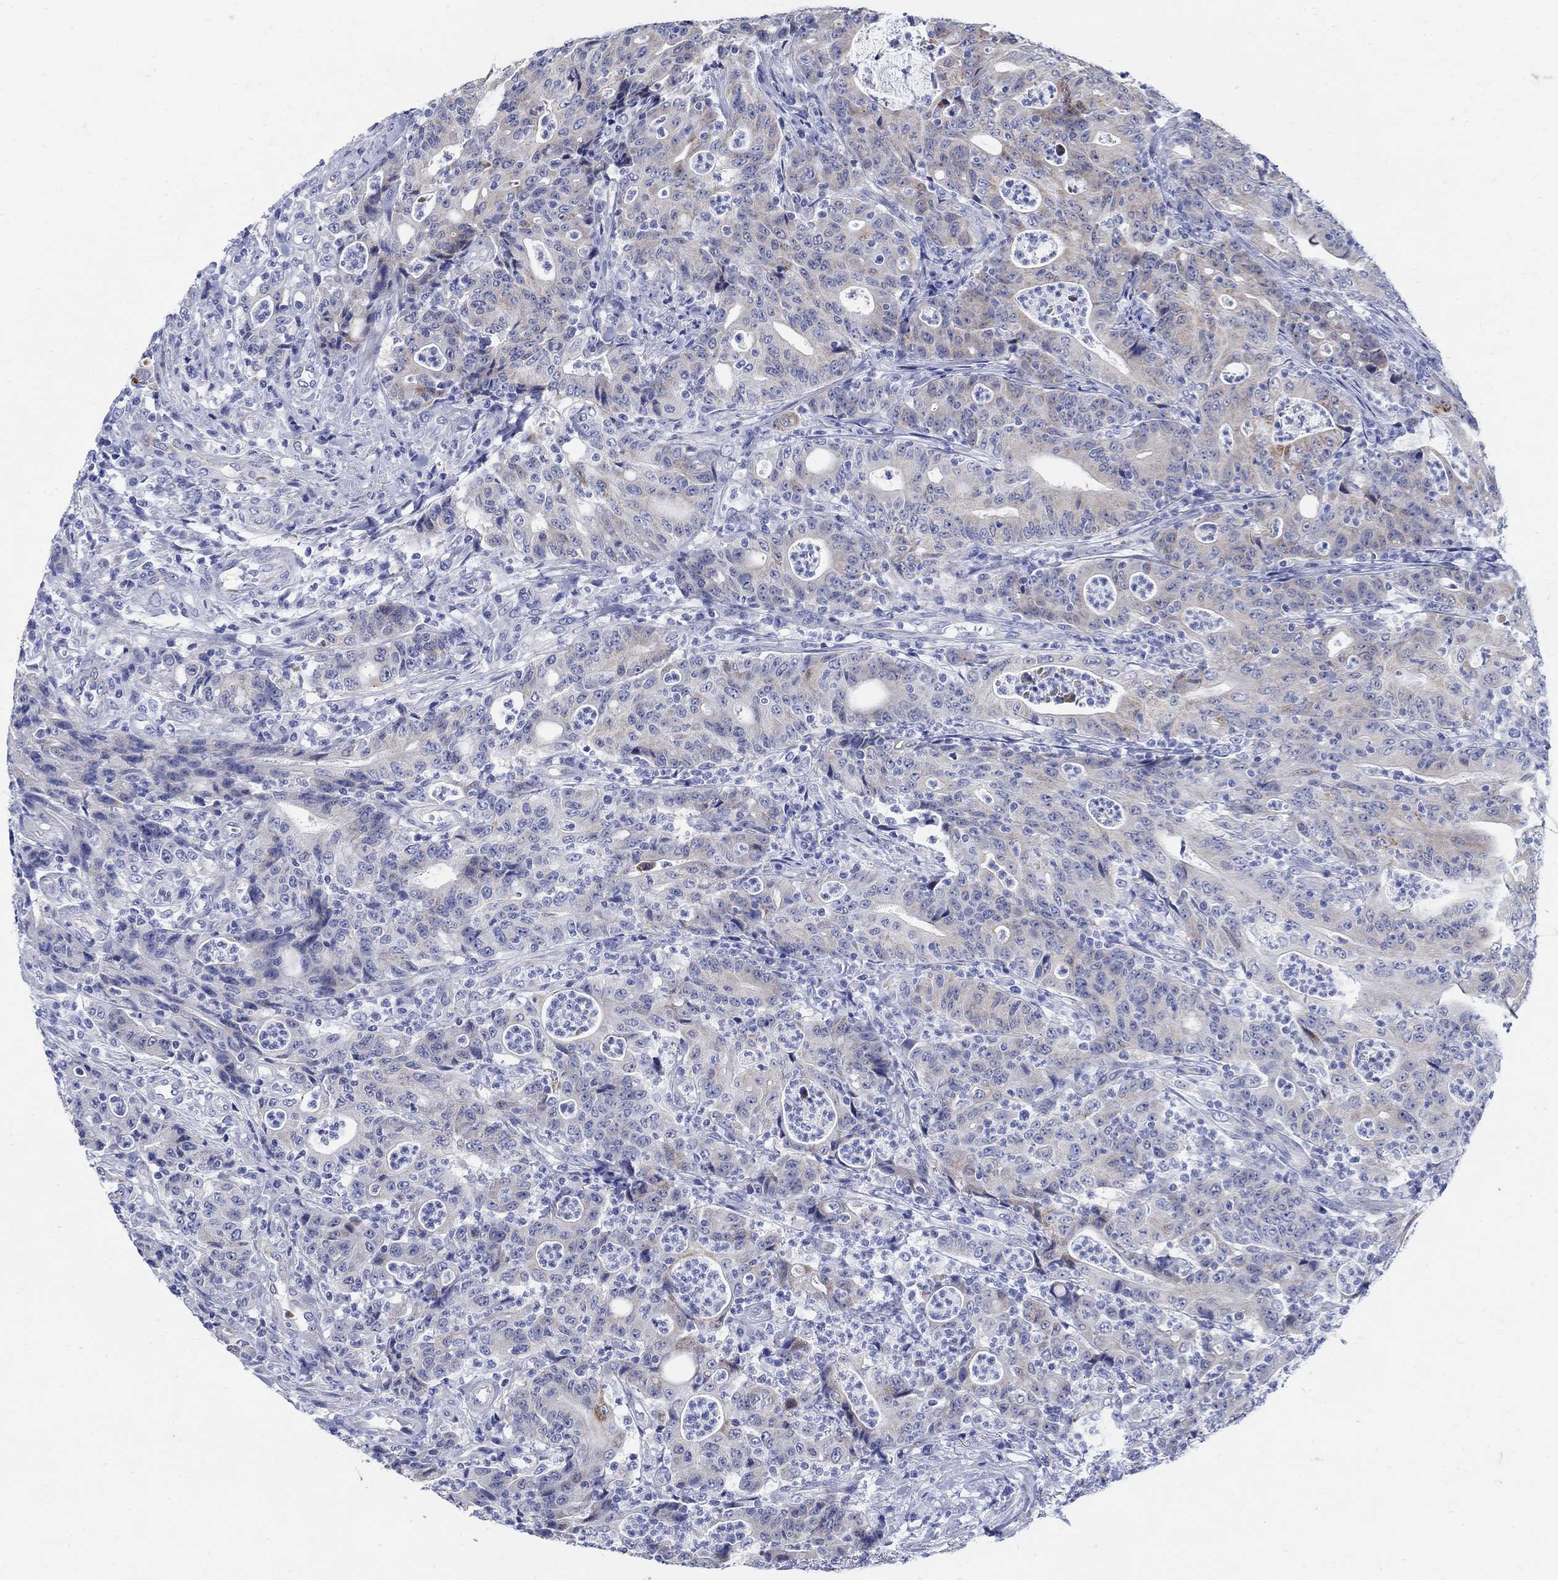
{"staining": {"intensity": "moderate", "quantity": "<25%", "location": "cytoplasmic/membranous"}, "tissue": "colorectal cancer", "cell_type": "Tumor cells", "image_type": "cancer", "snomed": [{"axis": "morphology", "description": "Adenocarcinoma, NOS"}, {"axis": "topography", "description": "Colon"}], "caption": "The immunohistochemical stain highlights moderate cytoplasmic/membranous staining in tumor cells of colorectal cancer tissue.", "gene": "ZDHHC14", "patient": {"sex": "male", "age": 70}}